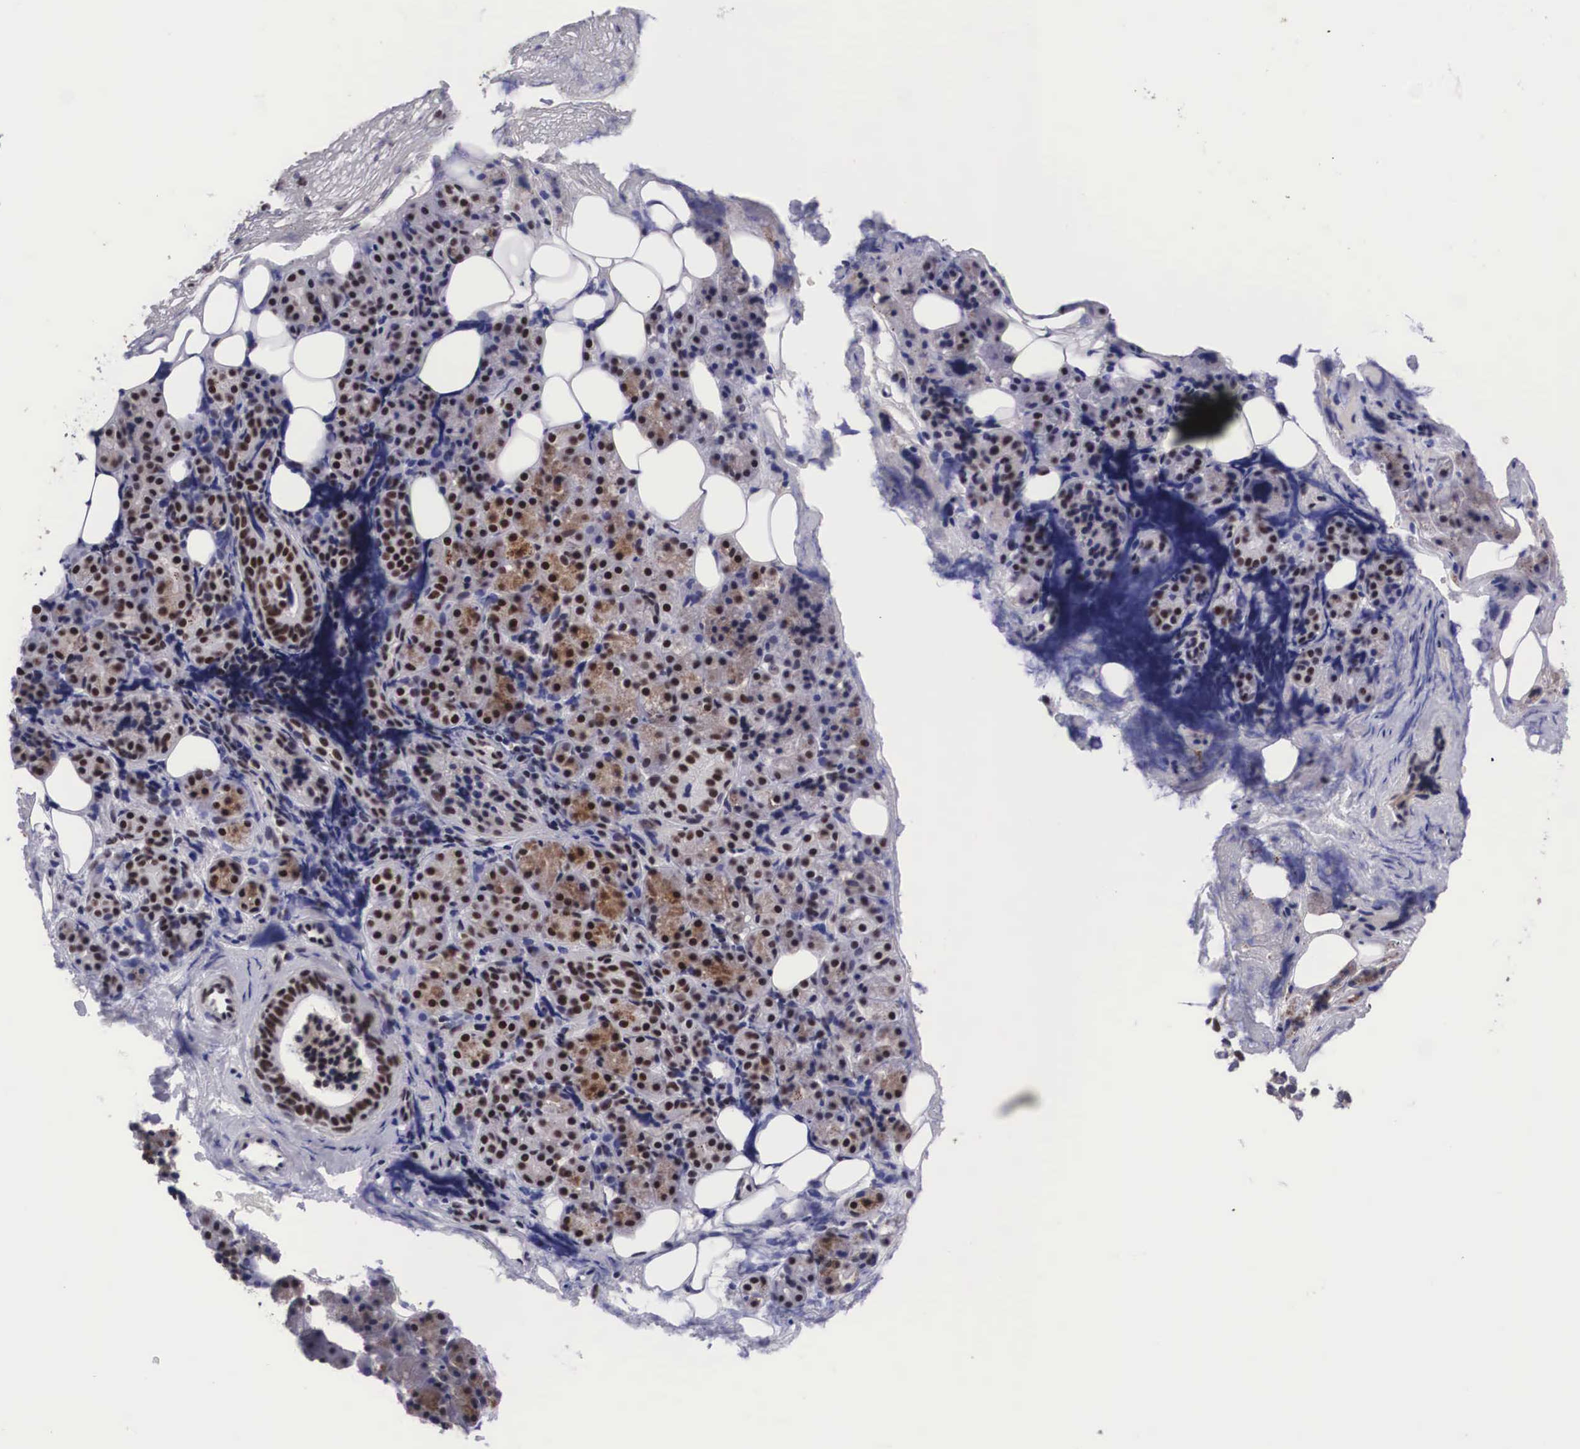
{"staining": {"intensity": "moderate", "quantity": ">75%", "location": "cytoplasmic/membranous,nuclear"}, "tissue": "salivary gland", "cell_type": "Glandular cells", "image_type": "normal", "snomed": [{"axis": "morphology", "description": "Normal tissue, NOS"}, {"axis": "topography", "description": "Salivary gland"}], "caption": "Immunohistochemical staining of benign salivary gland displays >75% levels of moderate cytoplasmic/membranous,nuclear protein positivity in approximately >75% of glandular cells. Ihc stains the protein in brown and the nuclei are stained blue.", "gene": "SF3A1", "patient": {"sex": "female", "age": 55}}